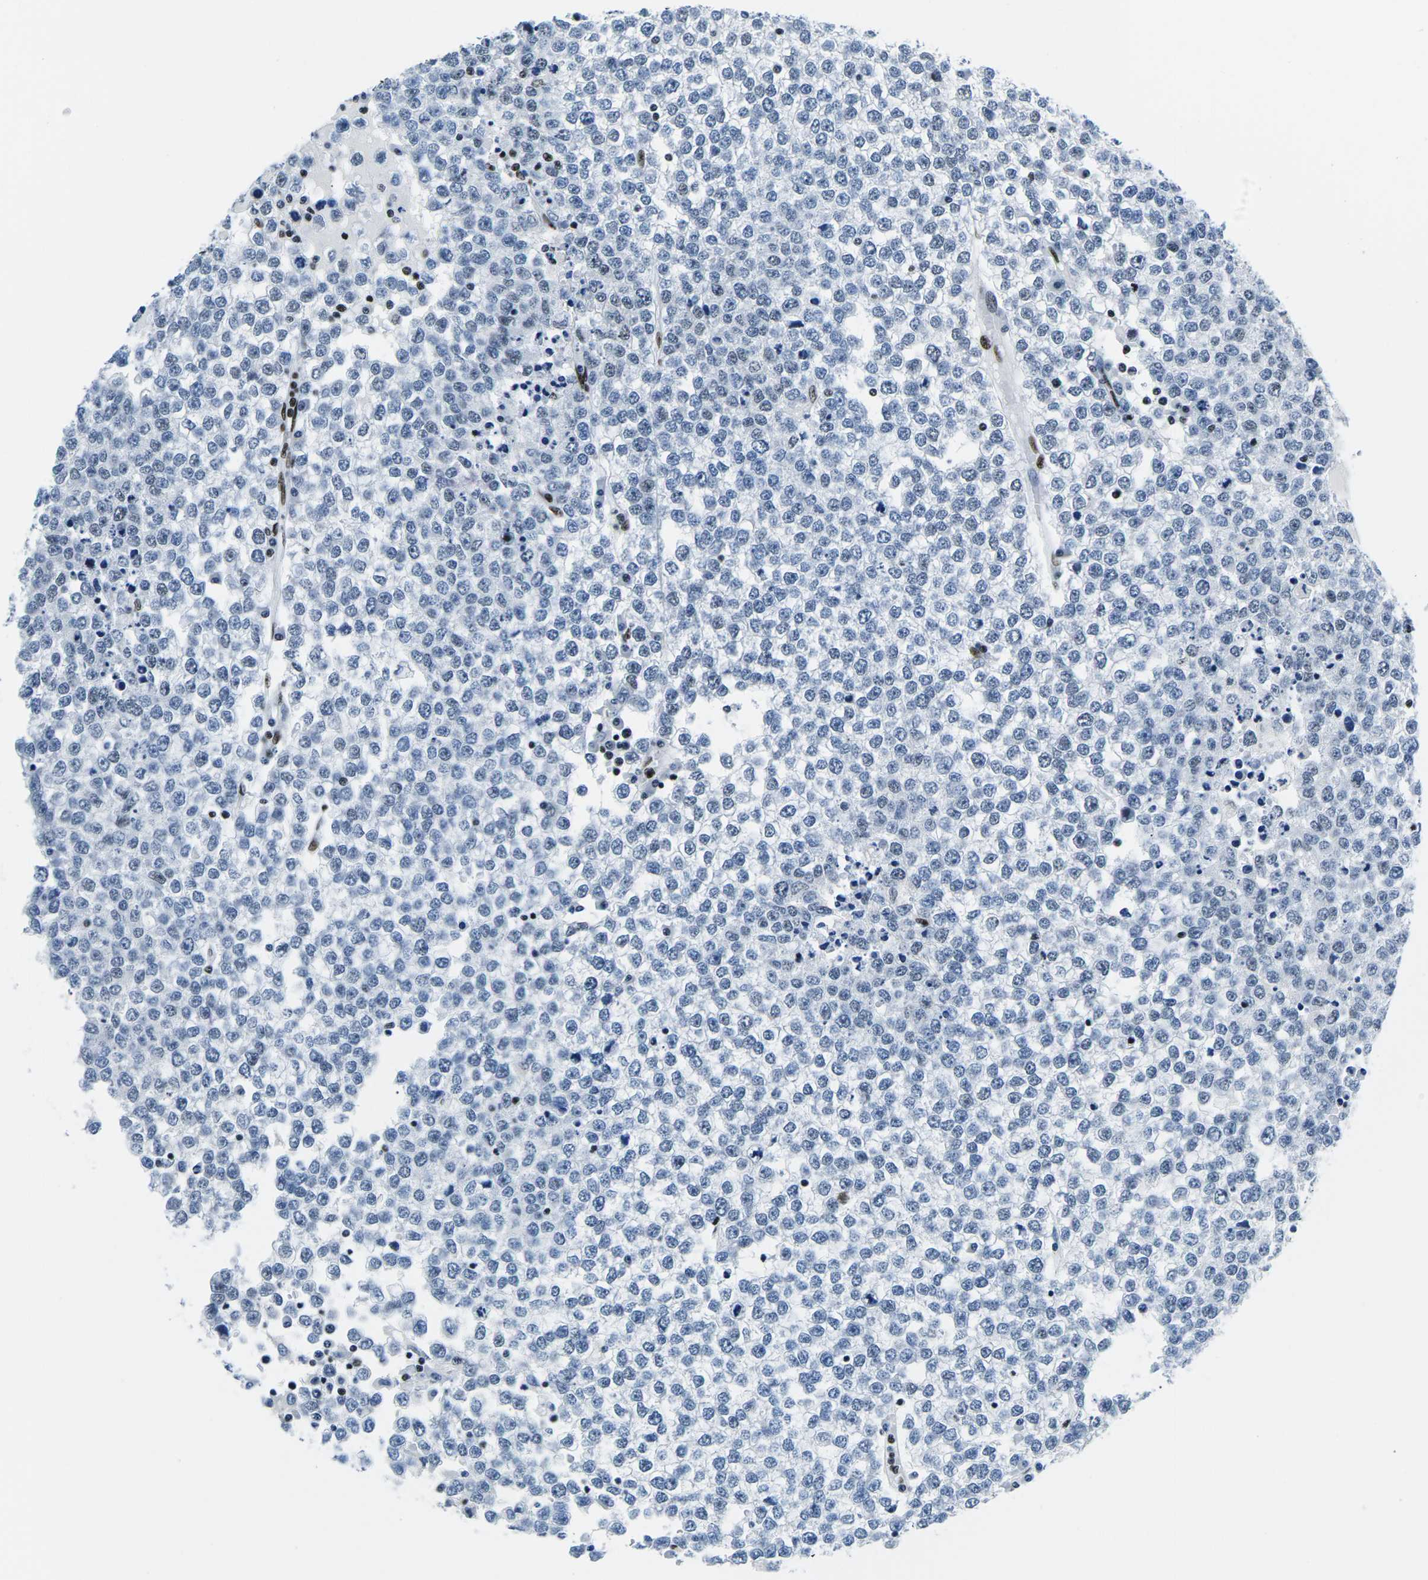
{"staining": {"intensity": "weak", "quantity": "<25%", "location": "nuclear"}, "tissue": "testis cancer", "cell_type": "Tumor cells", "image_type": "cancer", "snomed": [{"axis": "morphology", "description": "Seminoma, NOS"}, {"axis": "topography", "description": "Testis"}], "caption": "Testis seminoma was stained to show a protein in brown. There is no significant expression in tumor cells.", "gene": "ATF1", "patient": {"sex": "male", "age": 65}}